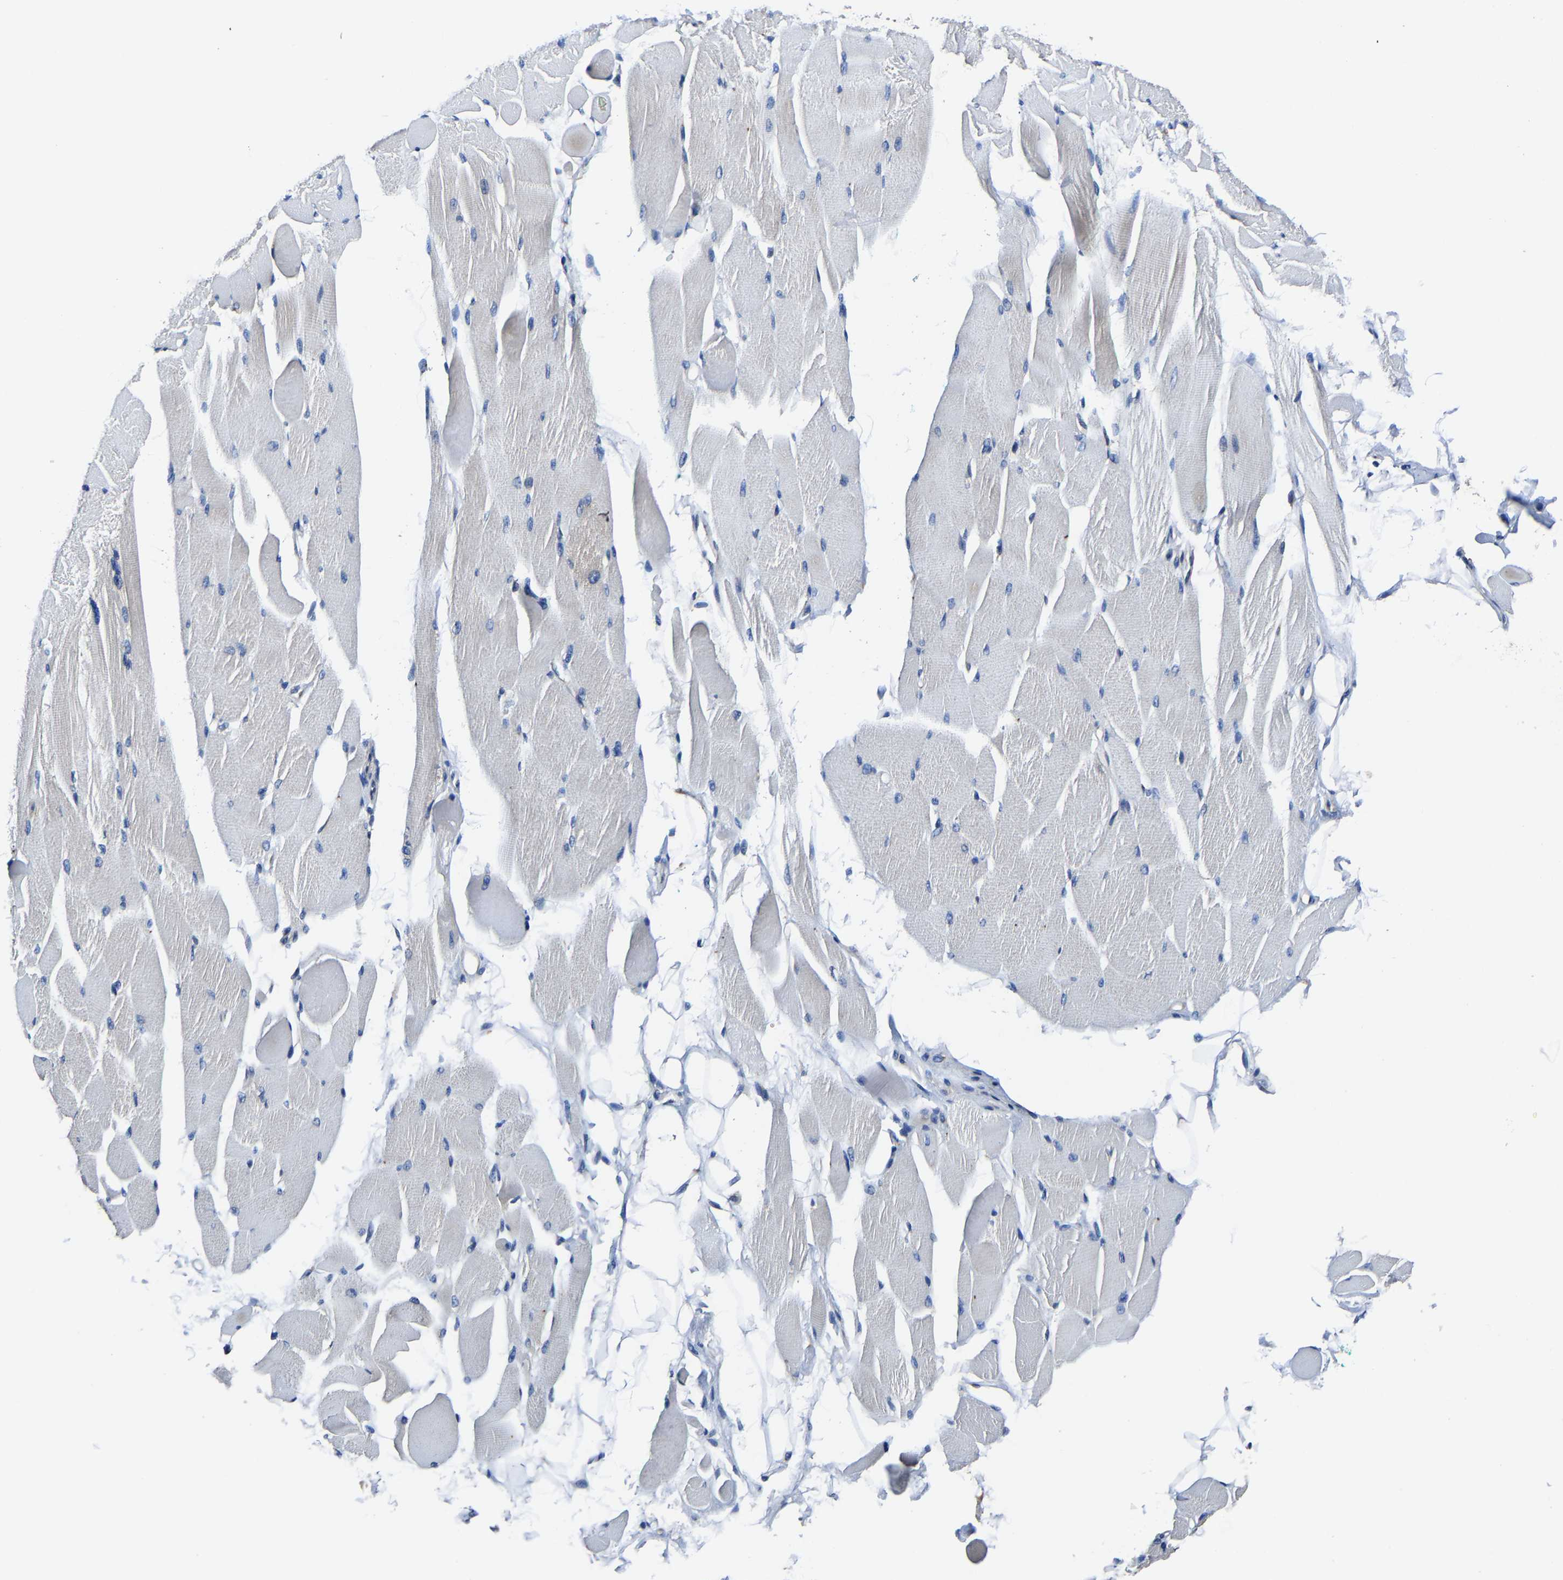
{"staining": {"intensity": "negative", "quantity": "none", "location": "none"}, "tissue": "skeletal muscle", "cell_type": "Myocytes", "image_type": "normal", "snomed": [{"axis": "morphology", "description": "Normal tissue, NOS"}, {"axis": "topography", "description": "Skeletal muscle"}, {"axis": "topography", "description": "Peripheral nerve tissue"}], "caption": "Histopathology image shows no protein expression in myocytes of benign skeletal muscle.", "gene": "EBAG9", "patient": {"sex": "female", "age": 84}}